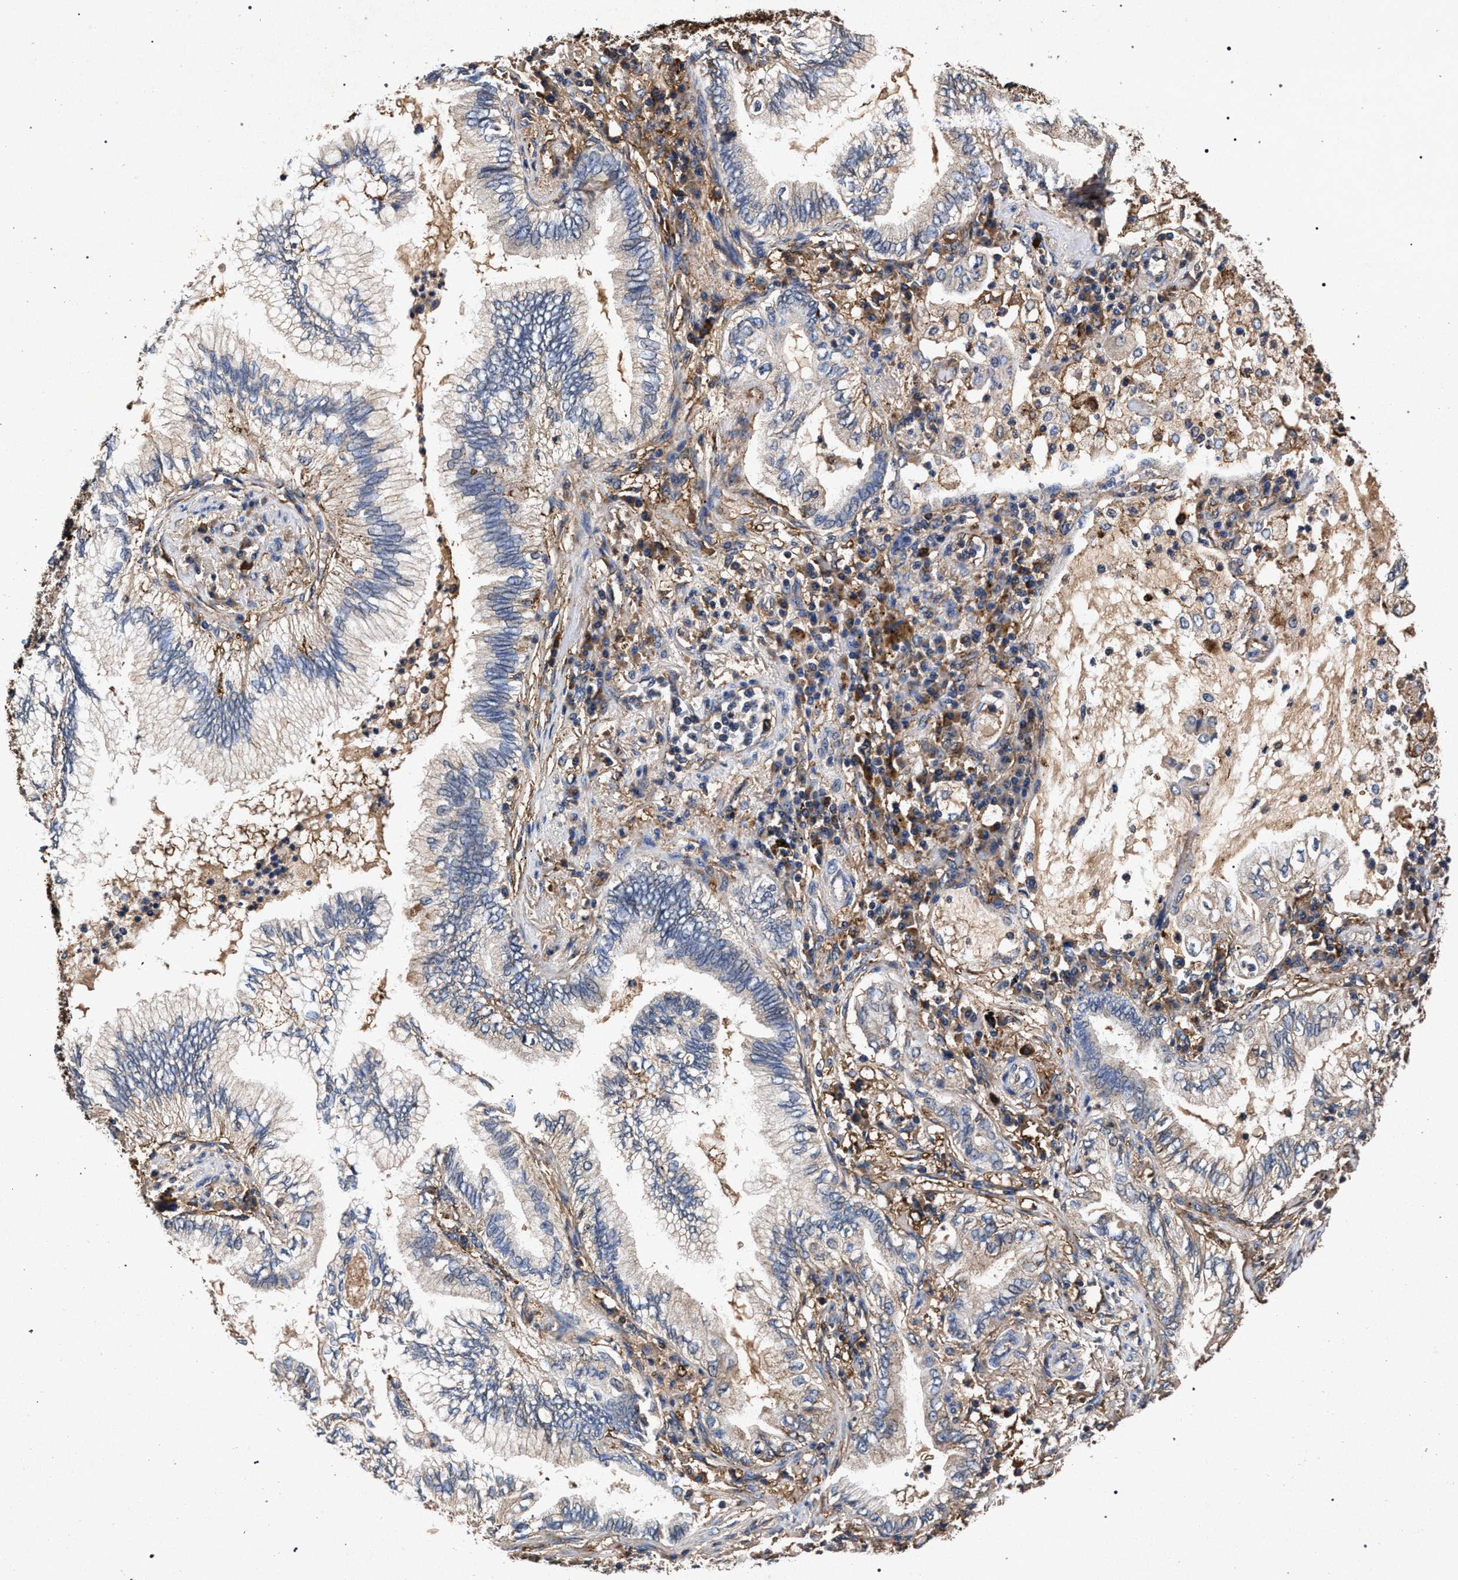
{"staining": {"intensity": "negative", "quantity": "none", "location": "none"}, "tissue": "lung cancer", "cell_type": "Tumor cells", "image_type": "cancer", "snomed": [{"axis": "morphology", "description": "Normal tissue, NOS"}, {"axis": "morphology", "description": "Adenocarcinoma, NOS"}, {"axis": "topography", "description": "Bronchus"}, {"axis": "topography", "description": "Lung"}], "caption": "This is an IHC image of human lung adenocarcinoma. There is no expression in tumor cells.", "gene": "MARCKS", "patient": {"sex": "female", "age": 70}}